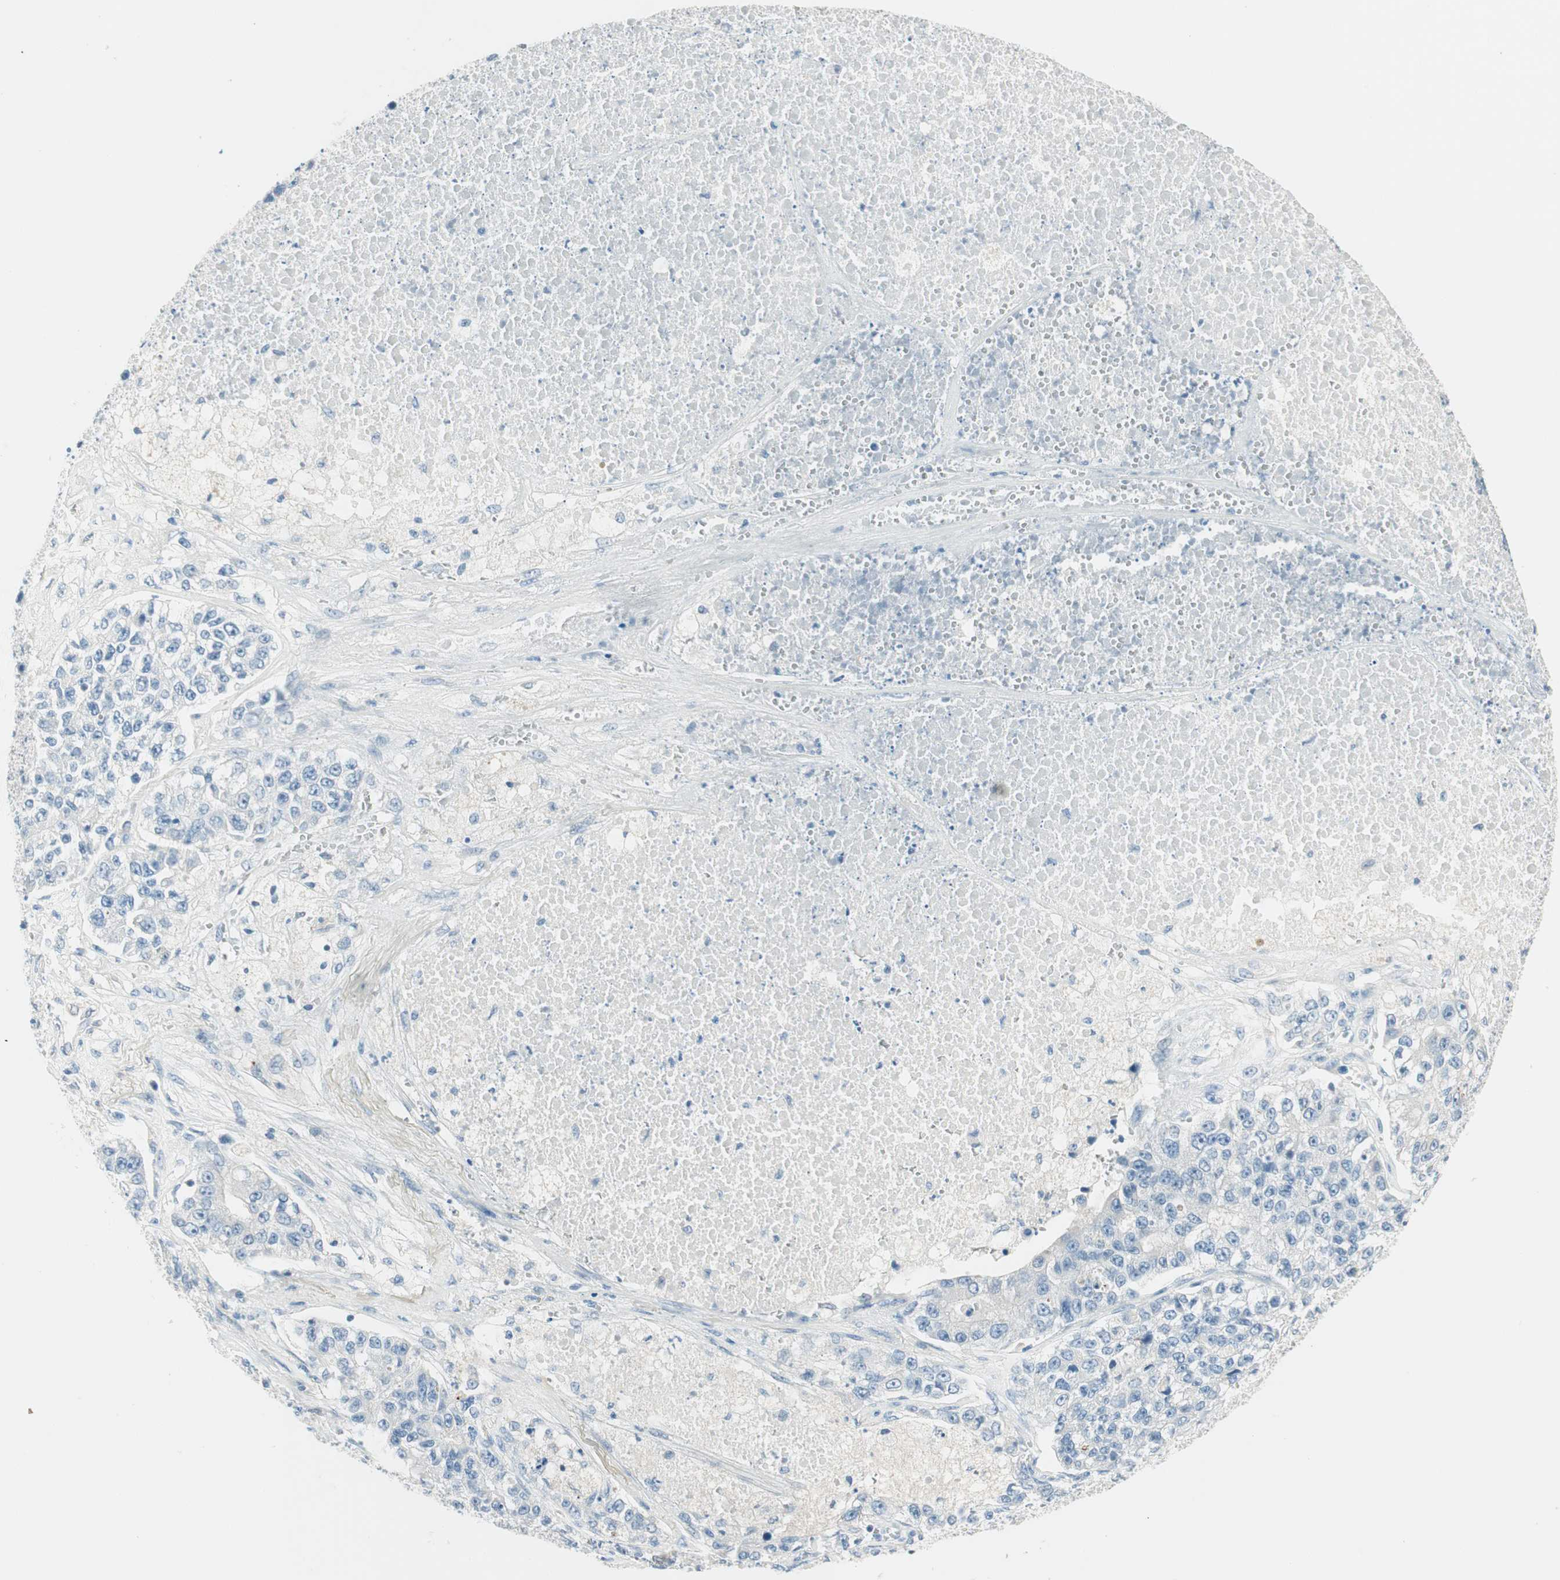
{"staining": {"intensity": "negative", "quantity": "none", "location": "none"}, "tissue": "lung cancer", "cell_type": "Tumor cells", "image_type": "cancer", "snomed": [{"axis": "morphology", "description": "Adenocarcinoma, NOS"}, {"axis": "topography", "description": "Lung"}], "caption": "Lung cancer stained for a protein using immunohistochemistry reveals no staining tumor cells.", "gene": "GNAO1", "patient": {"sex": "male", "age": 49}}